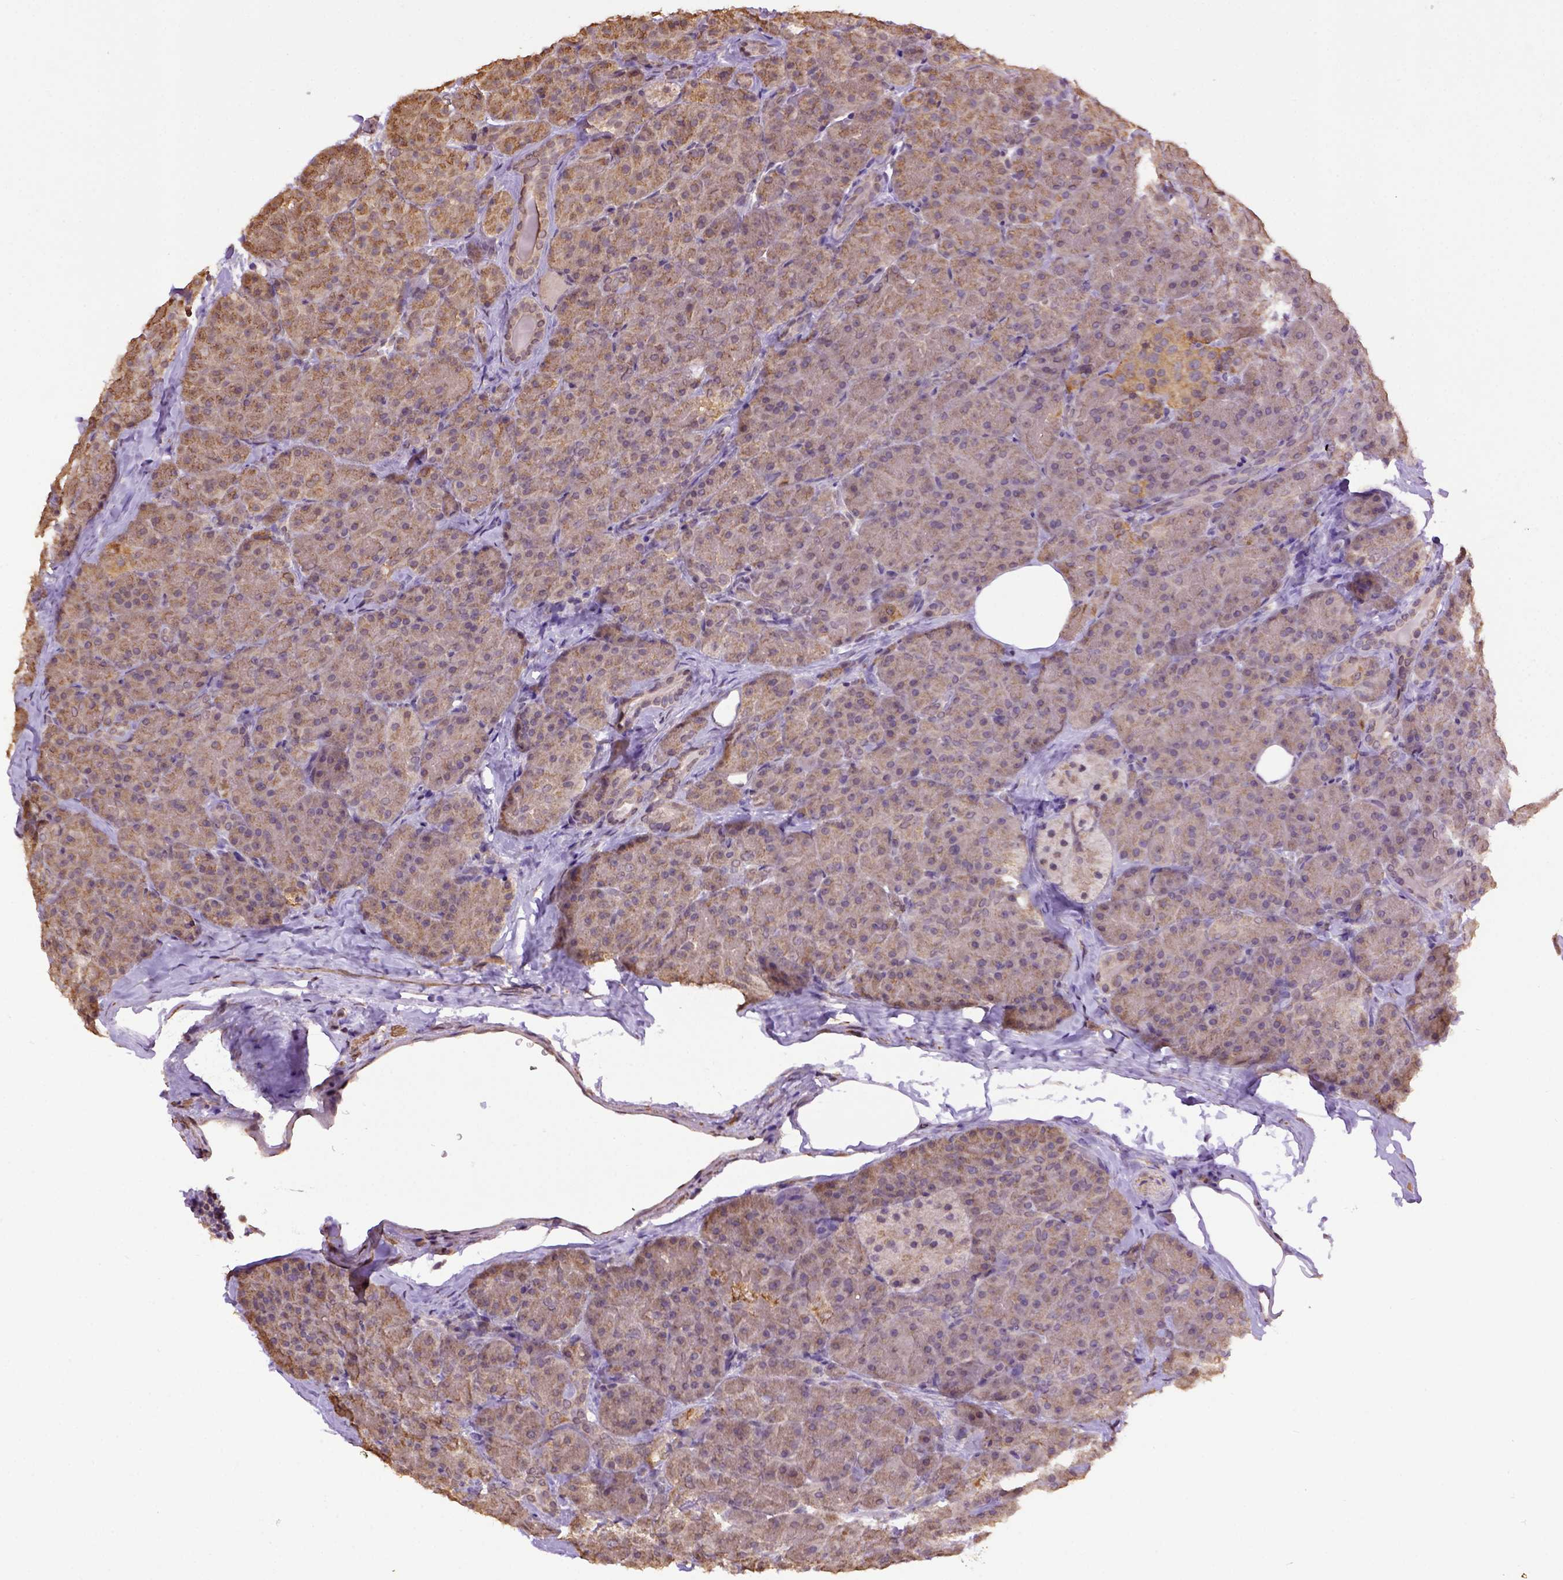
{"staining": {"intensity": "weak", "quantity": "25%-75%", "location": "cytoplasmic/membranous"}, "tissue": "pancreas", "cell_type": "Exocrine glandular cells", "image_type": "normal", "snomed": [{"axis": "morphology", "description": "Normal tissue, NOS"}, {"axis": "topography", "description": "Pancreas"}], "caption": "Immunohistochemical staining of benign human pancreas demonstrates 25%-75% levels of weak cytoplasmic/membranous protein positivity in approximately 25%-75% of exocrine glandular cells. (DAB IHC with brightfield microscopy, high magnification).", "gene": "WDR17", "patient": {"sex": "male", "age": 57}}